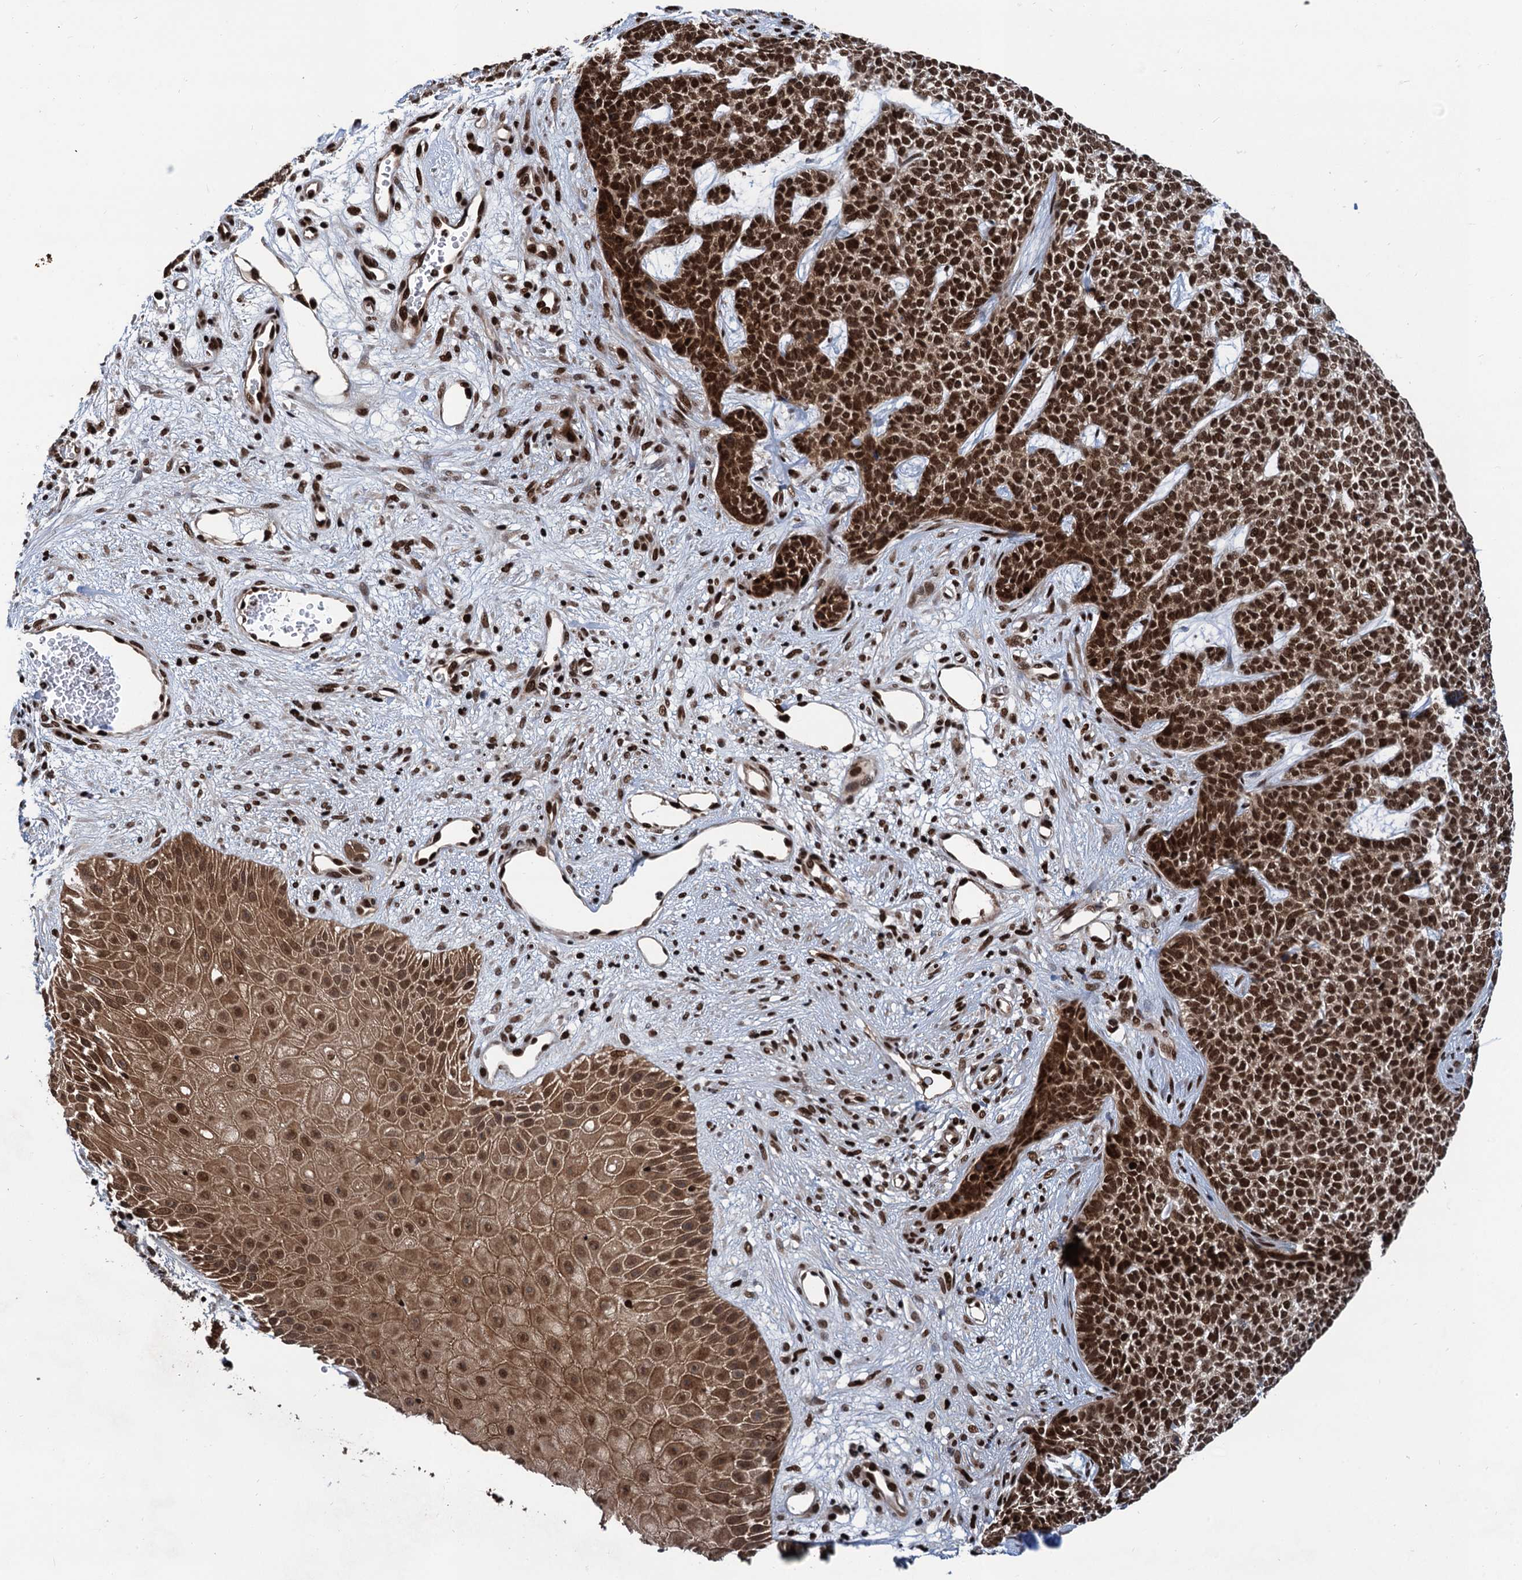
{"staining": {"intensity": "strong", "quantity": ">75%", "location": "nuclear"}, "tissue": "skin cancer", "cell_type": "Tumor cells", "image_type": "cancer", "snomed": [{"axis": "morphology", "description": "Basal cell carcinoma"}, {"axis": "topography", "description": "Skin"}], "caption": "The image shows immunohistochemical staining of skin basal cell carcinoma. There is strong nuclear expression is present in approximately >75% of tumor cells. (Stains: DAB in brown, nuclei in blue, Microscopy: brightfield microscopy at high magnification).", "gene": "PPP4R1", "patient": {"sex": "female", "age": 84}}